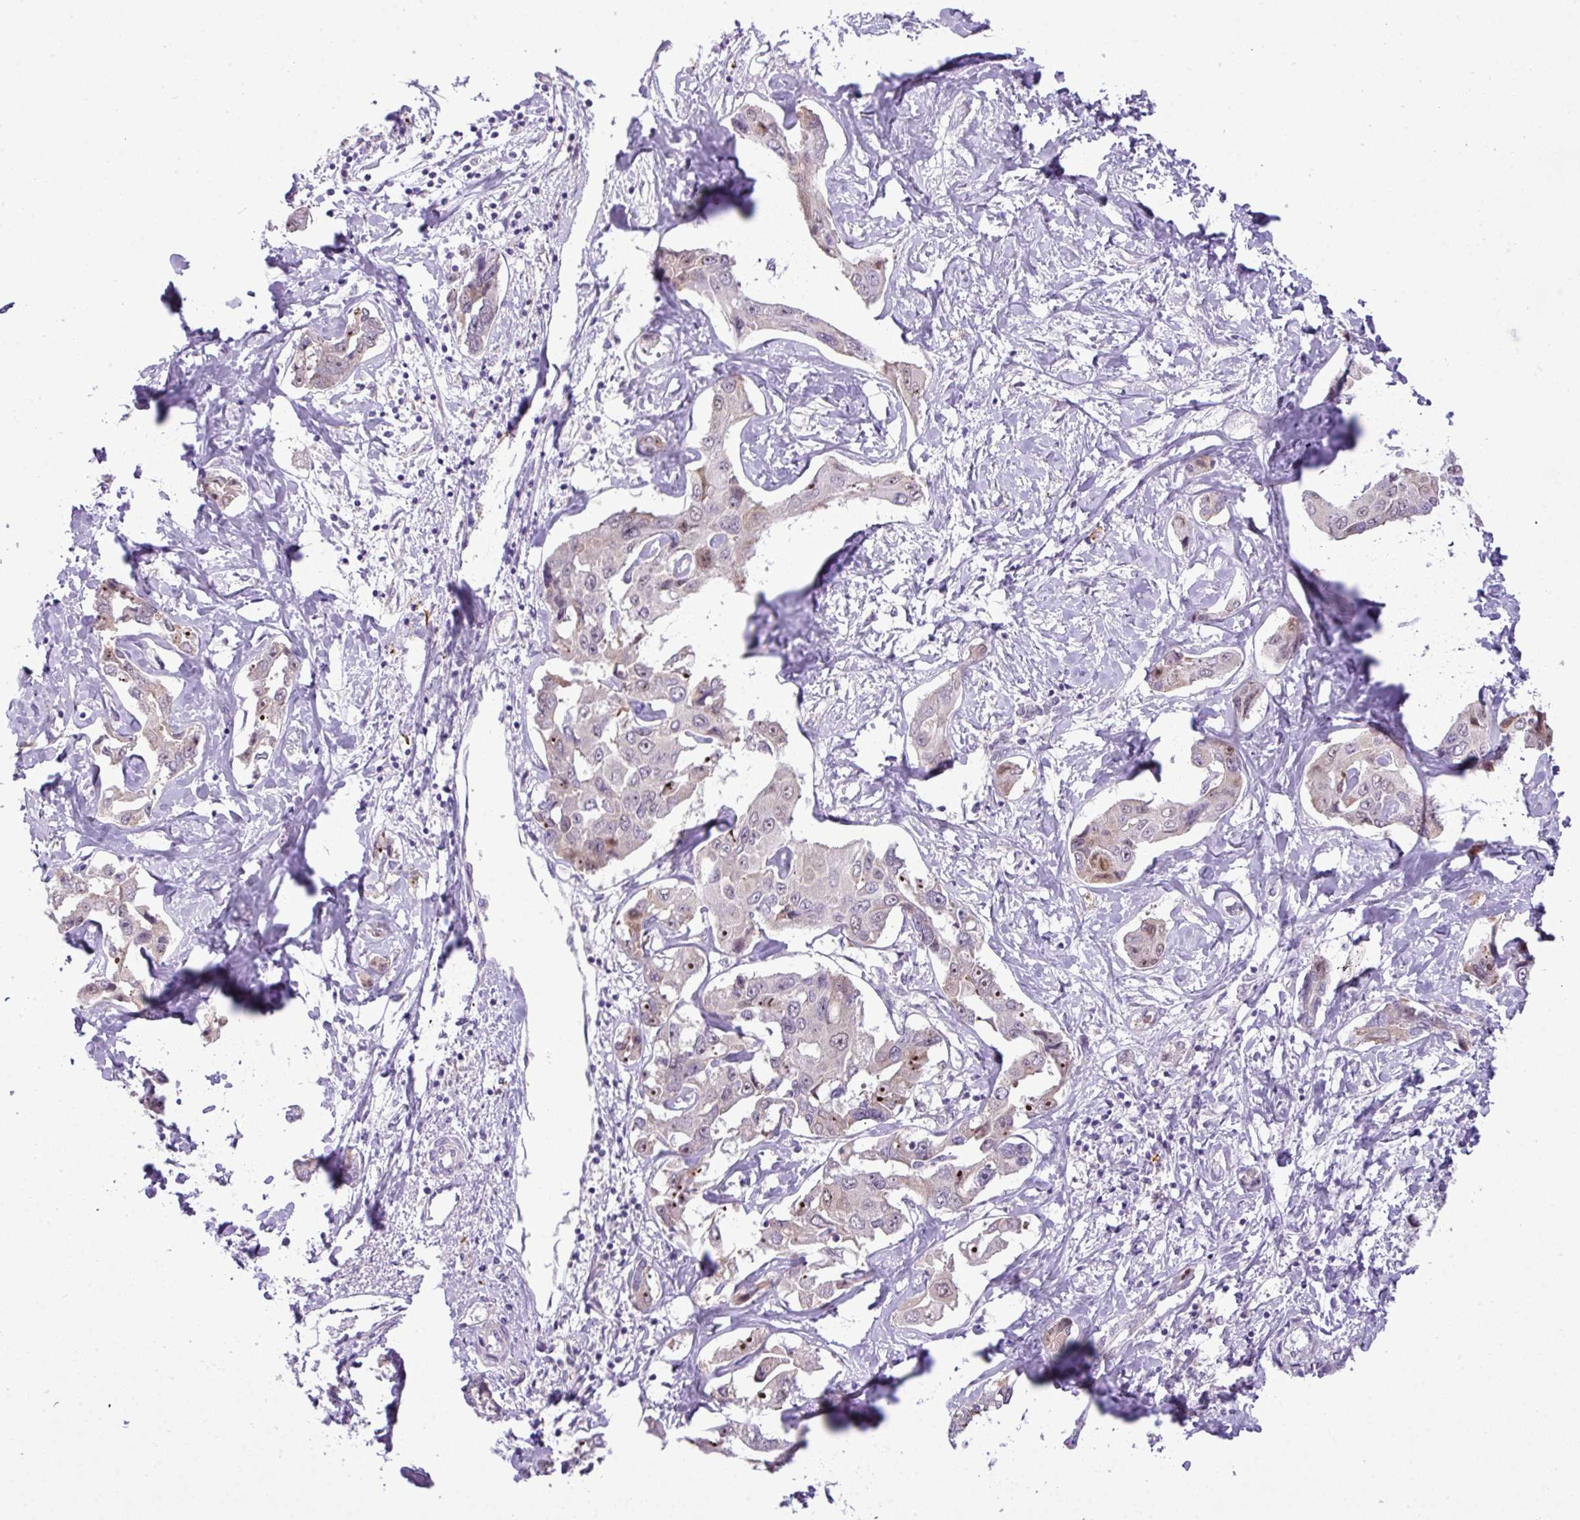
{"staining": {"intensity": "strong", "quantity": "25%-75%", "location": "nuclear"}, "tissue": "liver cancer", "cell_type": "Tumor cells", "image_type": "cancer", "snomed": [{"axis": "morphology", "description": "Cholangiocarcinoma"}, {"axis": "topography", "description": "Liver"}], "caption": "Strong nuclear expression for a protein is present in approximately 25%-75% of tumor cells of liver cholangiocarcinoma using immunohistochemistry.", "gene": "MAK16", "patient": {"sex": "male", "age": 59}}